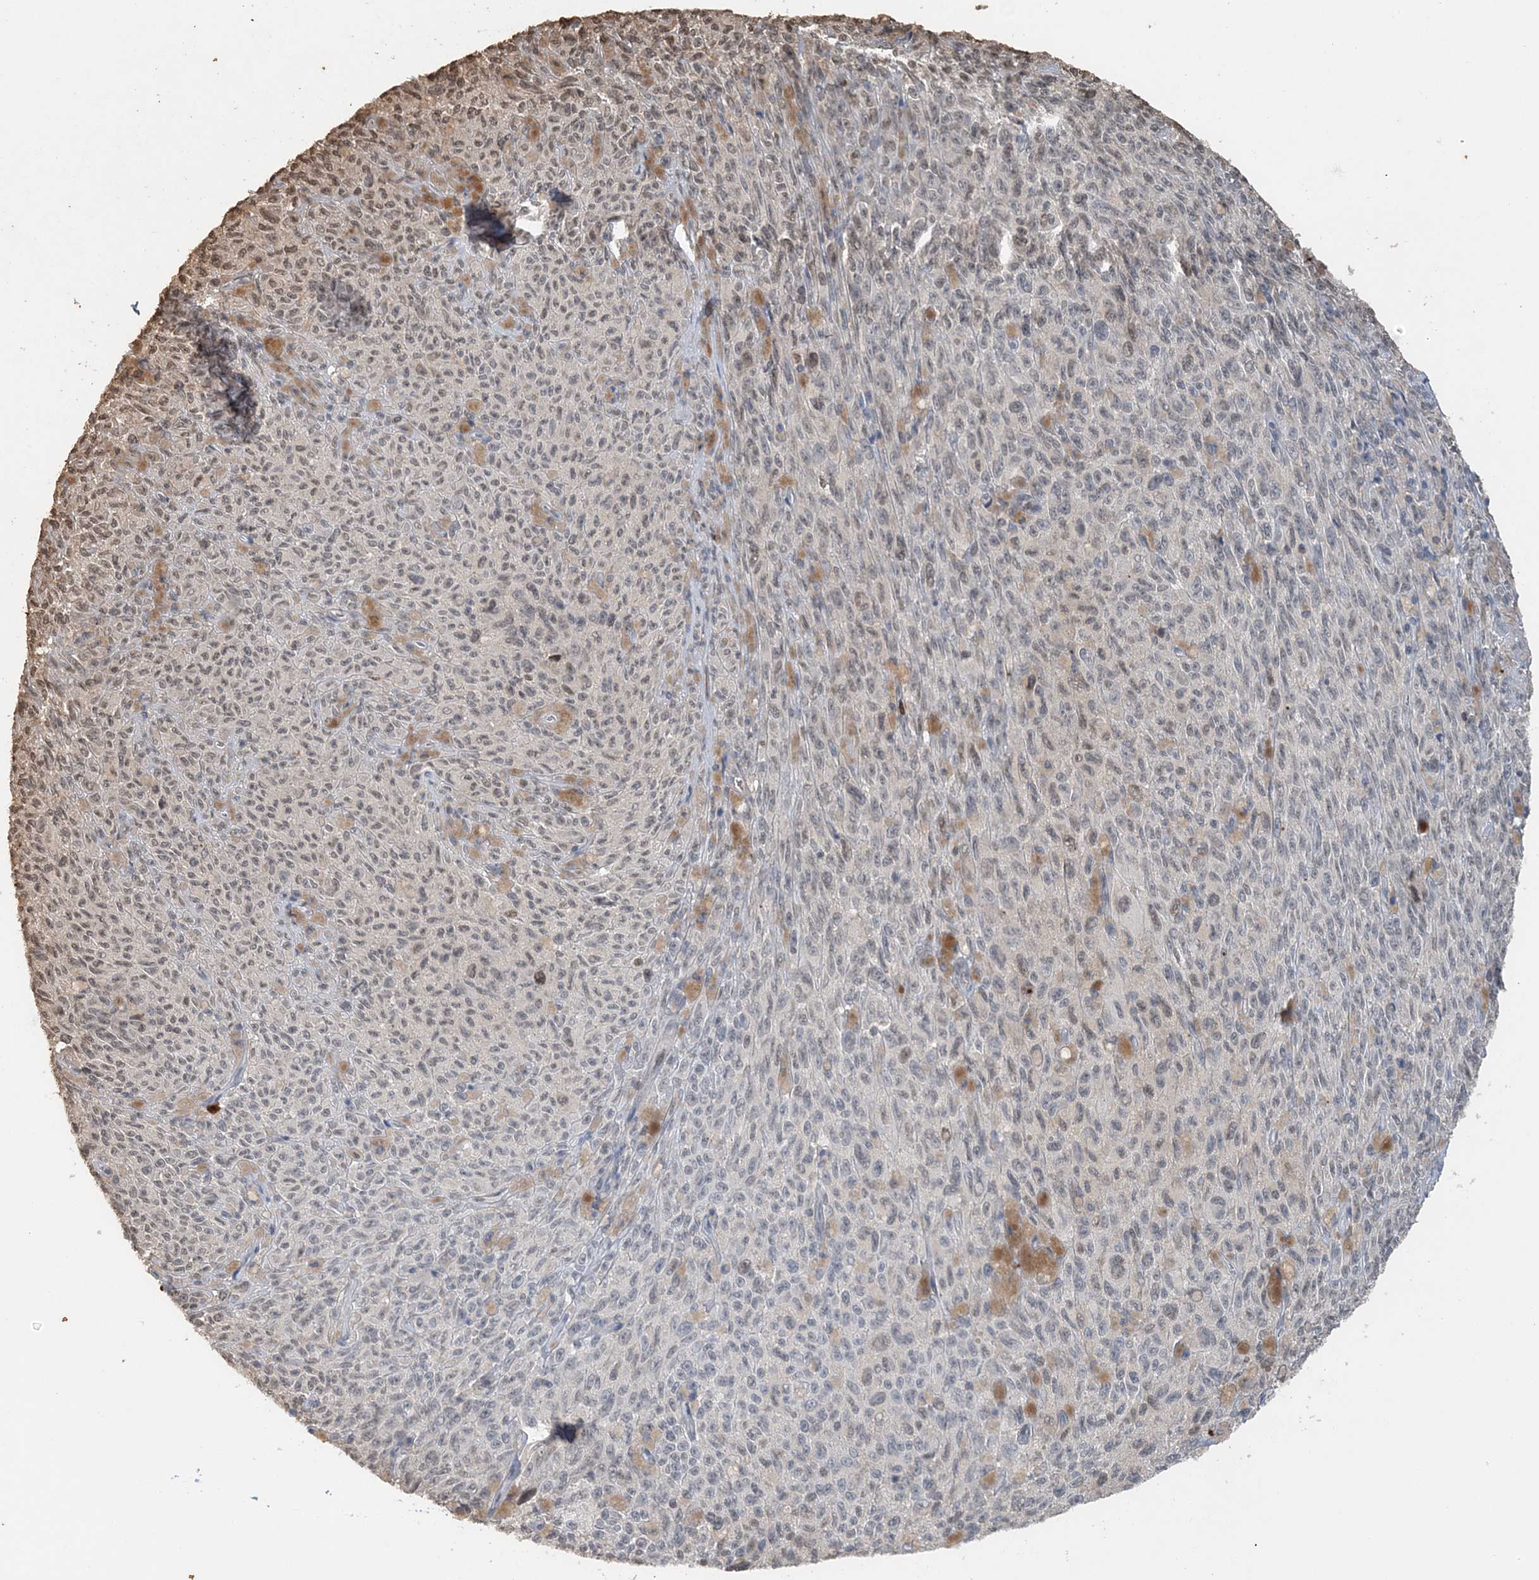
{"staining": {"intensity": "negative", "quantity": "none", "location": "none"}, "tissue": "melanoma", "cell_type": "Tumor cells", "image_type": "cancer", "snomed": [{"axis": "morphology", "description": "Malignant melanoma, NOS"}, {"axis": "topography", "description": "Skin"}], "caption": "High magnification brightfield microscopy of malignant melanoma stained with DAB (brown) and counterstained with hematoxylin (blue): tumor cells show no significant staining. (DAB (3,3'-diaminobenzidine) IHC with hematoxylin counter stain).", "gene": "FAM110A", "patient": {"sex": "female", "age": 82}}